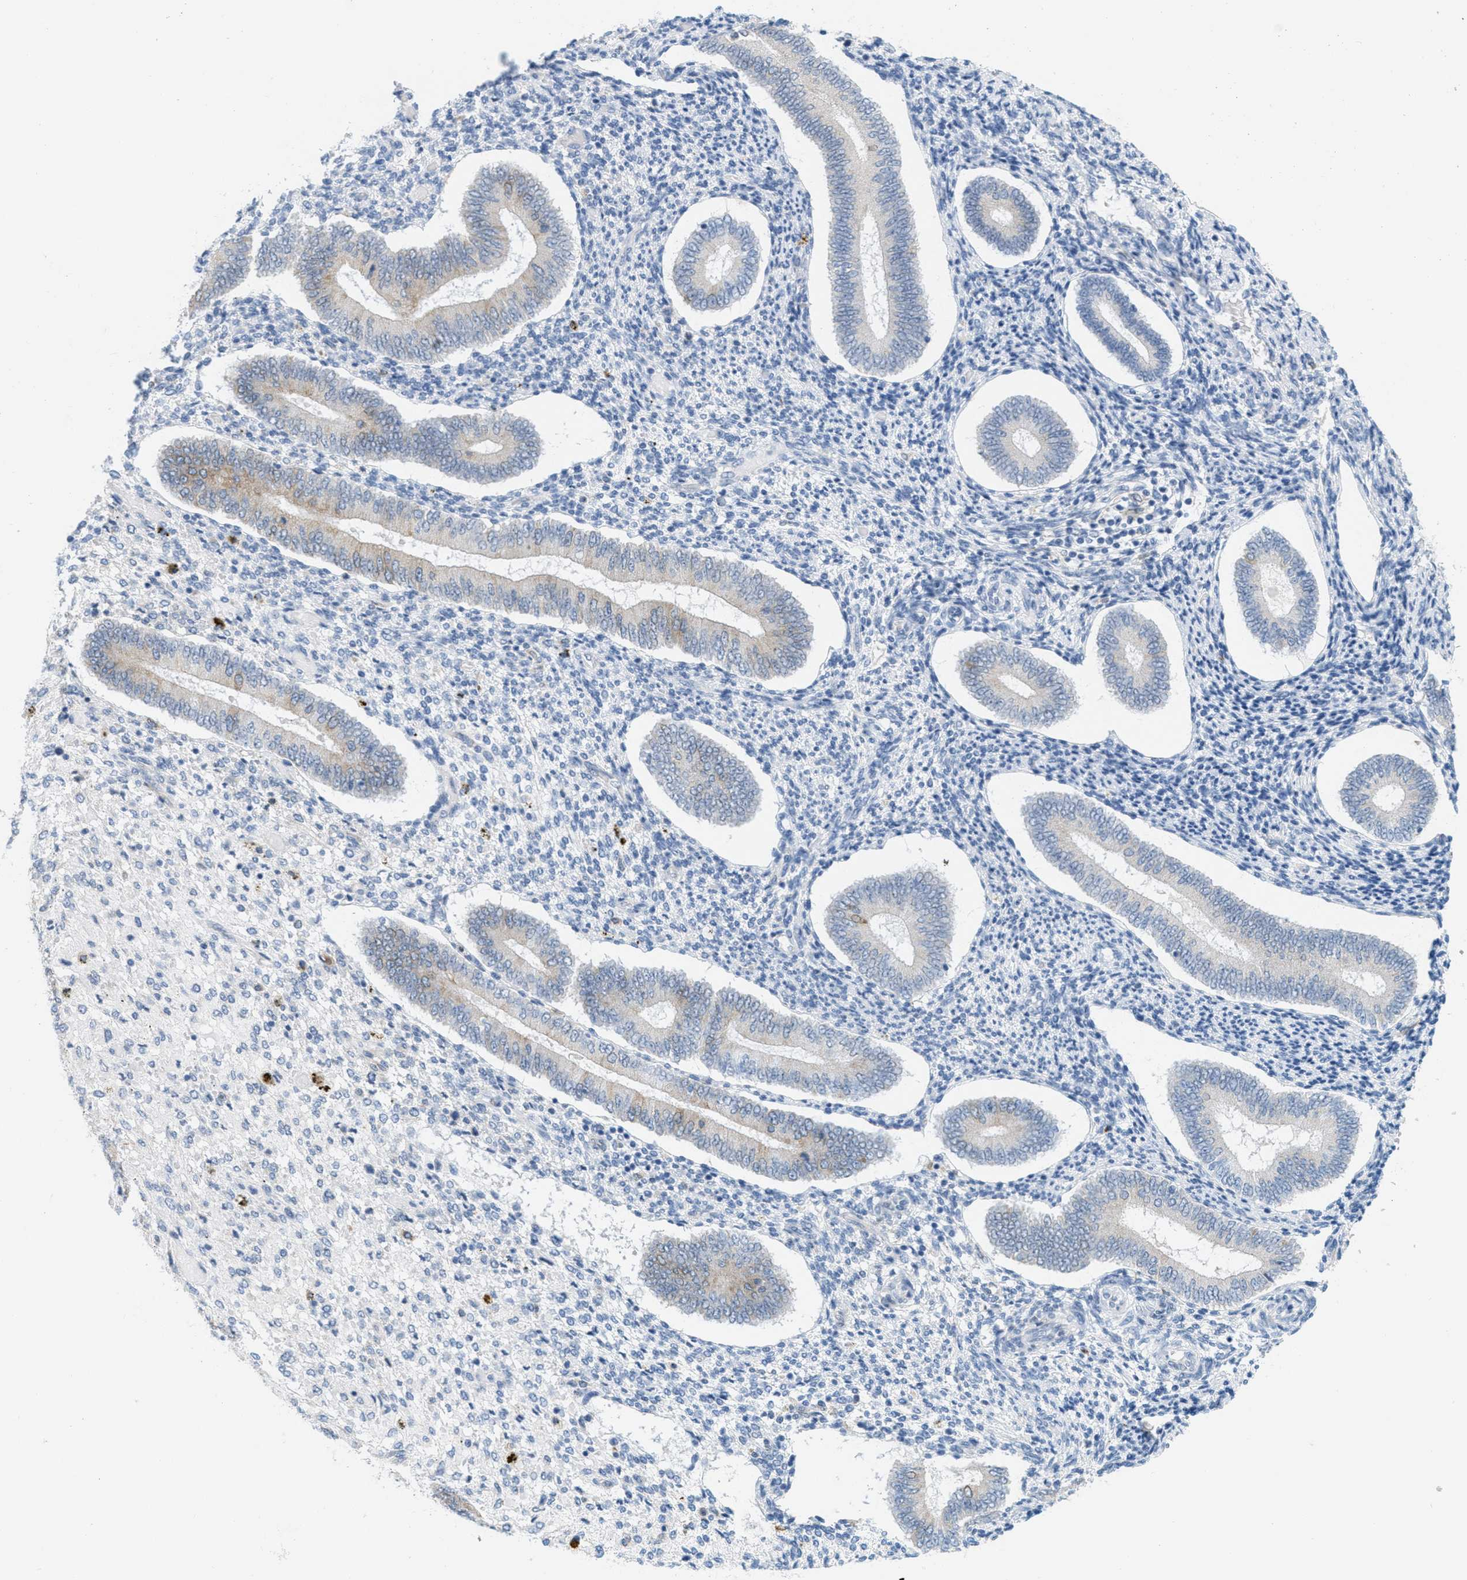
{"staining": {"intensity": "negative", "quantity": "none", "location": "none"}, "tissue": "endometrium", "cell_type": "Cells in endometrial stroma", "image_type": "normal", "snomed": [{"axis": "morphology", "description": "Normal tissue, NOS"}, {"axis": "topography", "description": "Endometrium"}], "caption": "IHC of benign human endometrium displays no staining in cells in endometrial stroma. (DAB IHC visualized using brightfield microscopy, high magnification).", "gene": "TEX264", "patient": {"sex": "female", "age": 42}}